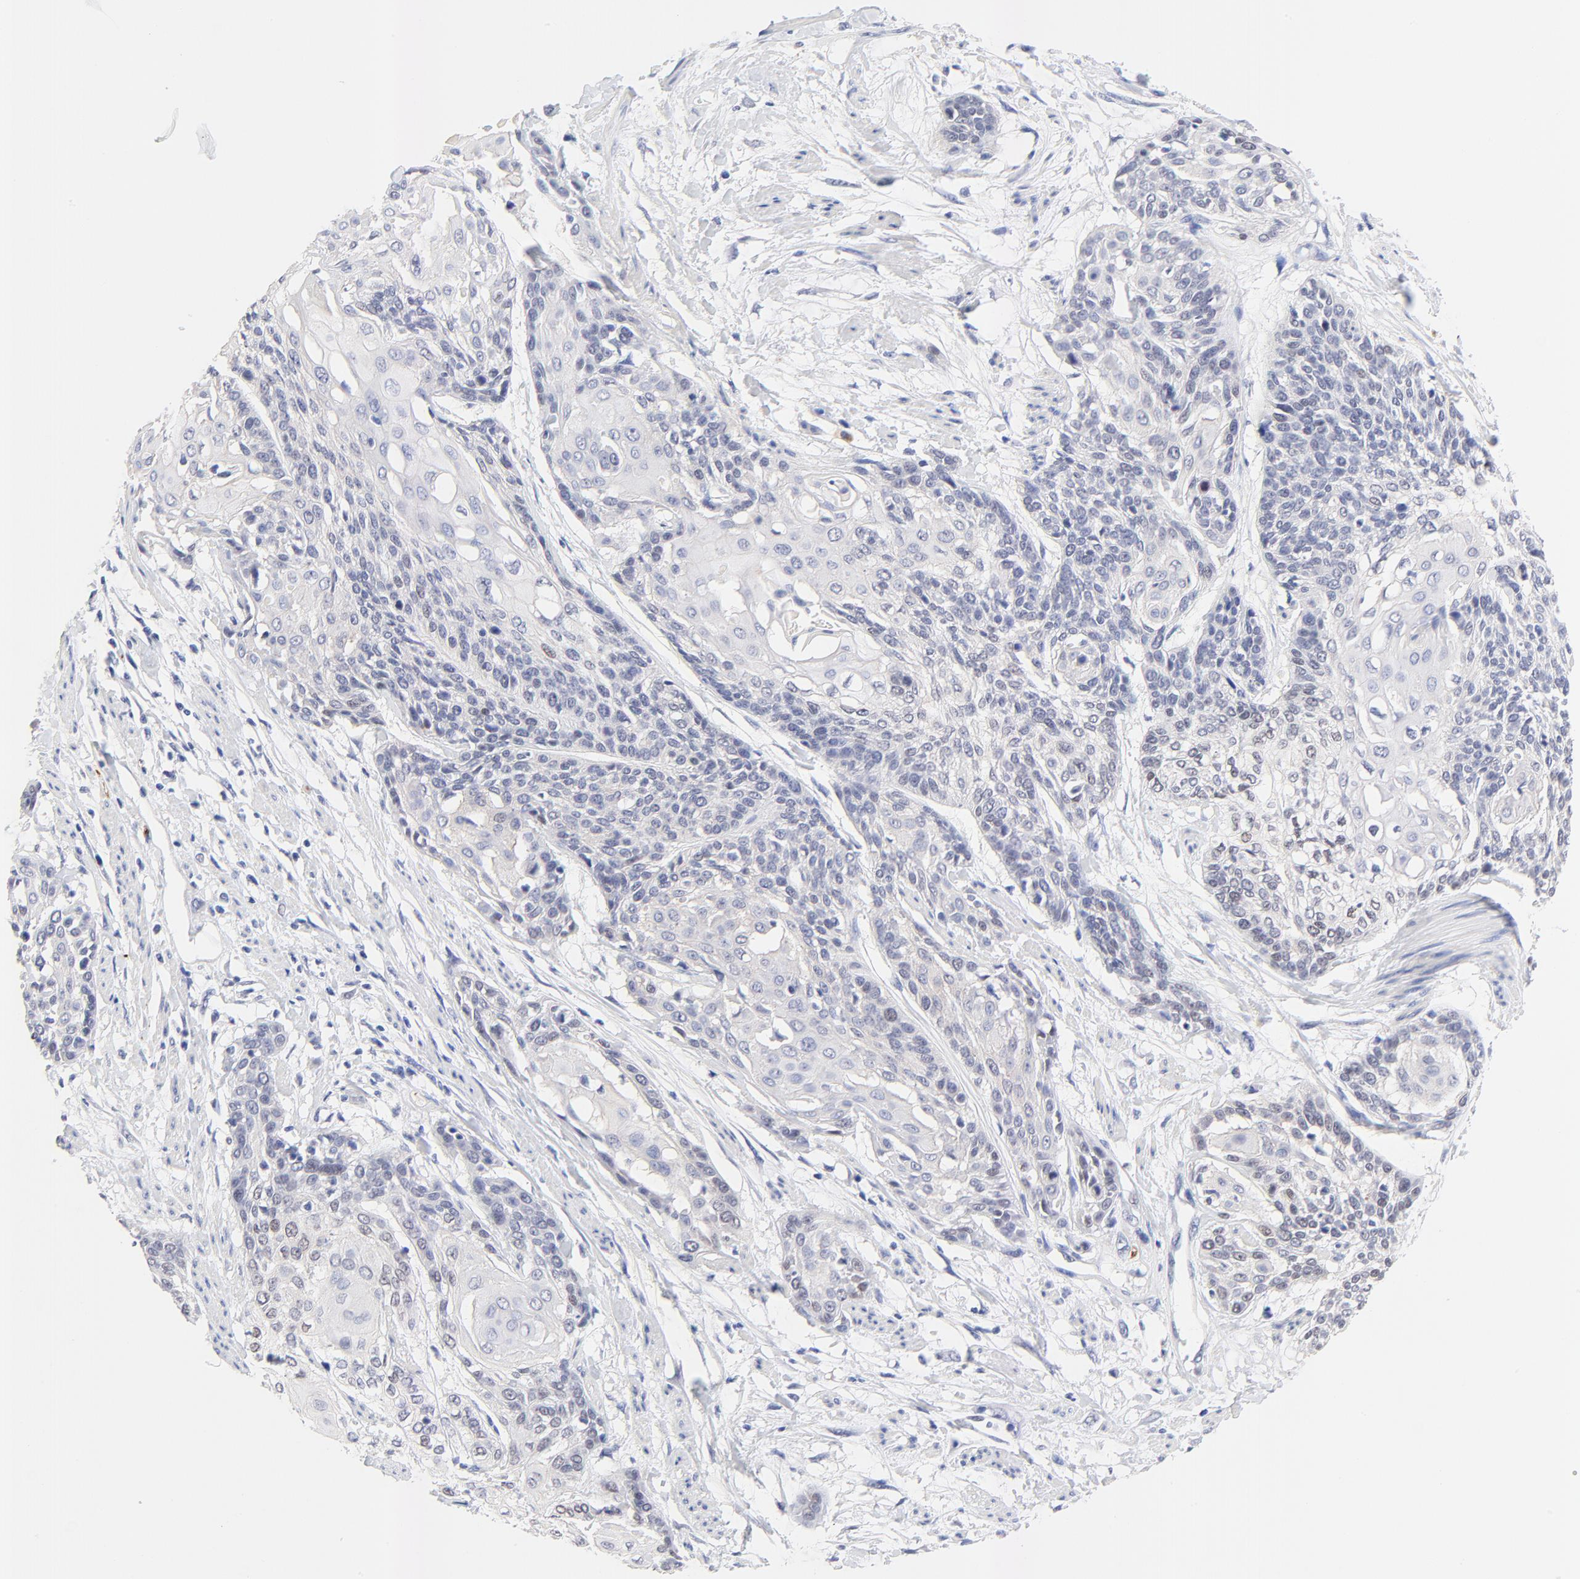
{"staining": {"intensity": "negative", "quantity": "none", "location": "none"}, "tissue": "cervical cancer", "cell_type": "Tumor cells", "image_type": "cancer", "snomed": [{"axis": "morphology", "description": "Squamous cell carcinoma, NOS"}, {"axis": "topography", "description": "Cervix"}], "caption": "There is no significant expression in tumor cells of cervical cancer.", "gene": "FAM117B", "patient": {"sex": "female", "age": 57}}